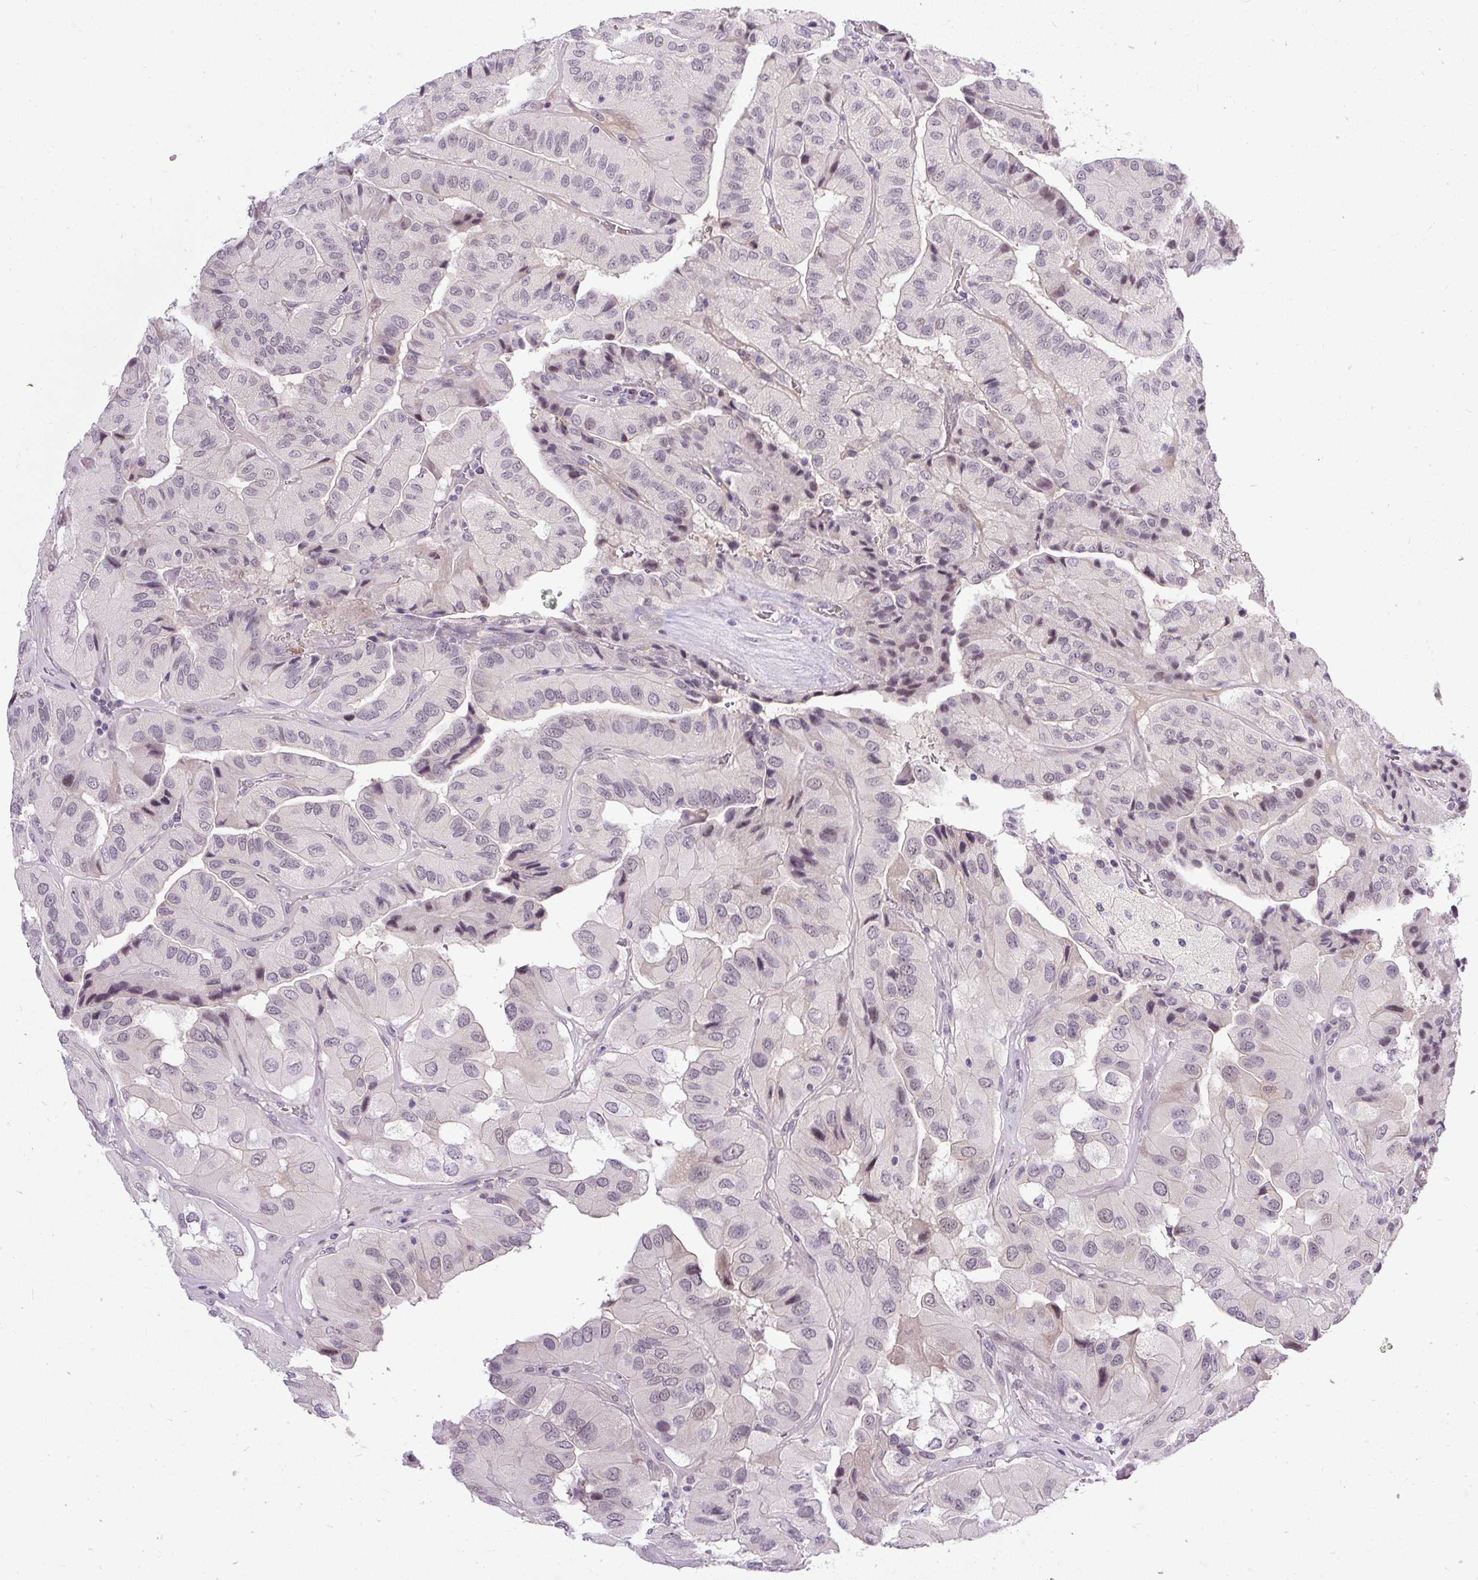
{"staining": {"intensity": "weak", "quantity": "25%-75%", "location": "nuclear"}, "tissue": "thyroid cancer", "cell_type": "Tumor cells", "image_type": "cancer", "snomed": [{"axis": "morphology", "description": "Normal tissue, NOS"}, {"axis": "morphology", "description": "Papillary adenocarcinoma, NOS"}, {"axis": "topography", "description": "Thyroid gland"}], "caption": "Human thyroid cancer (papillary adenocarcinoma) stained with a brown dye shows weak nuclear positive positivity in approximately 25%-75% of tumor cells.", "gene": "FAM117B", "patient": {"sex": "female", "age": 59}}